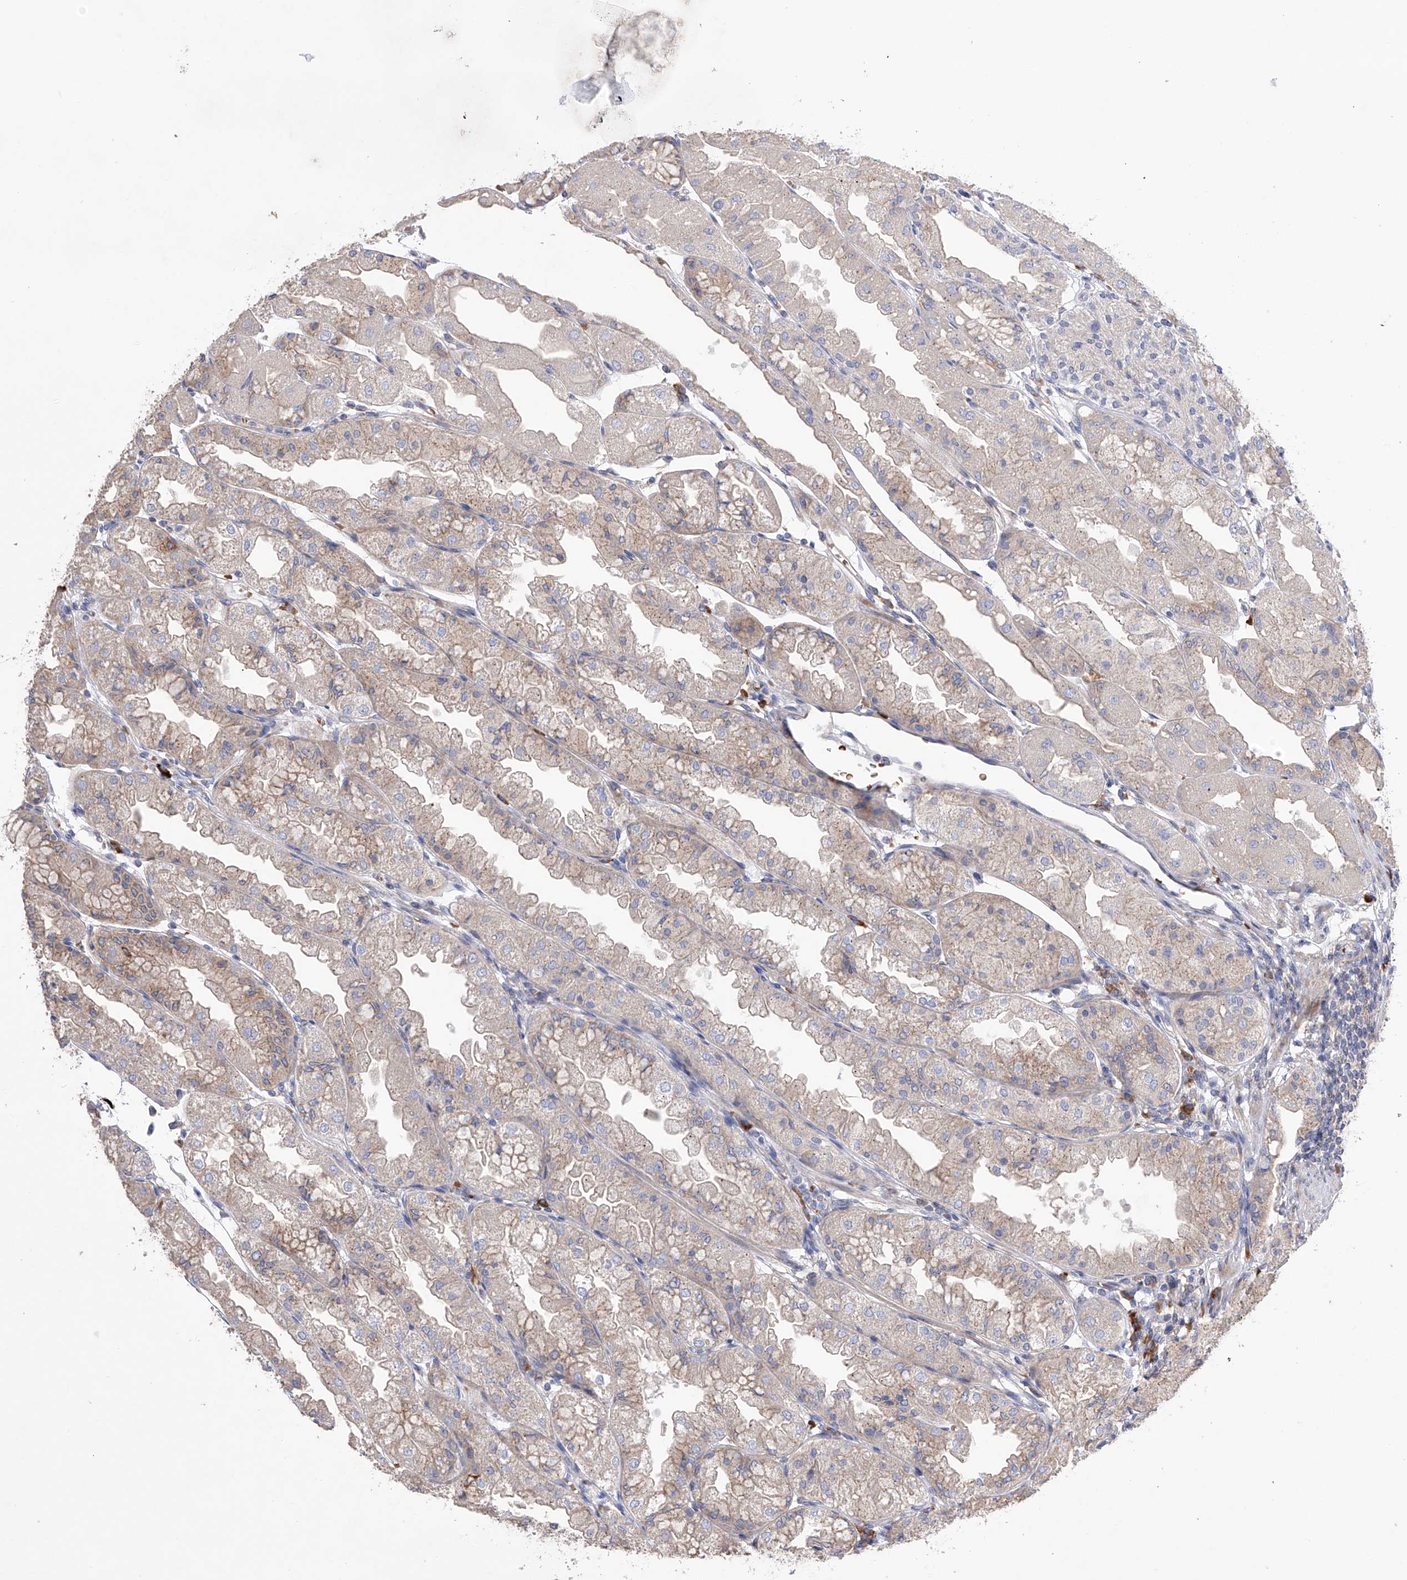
{"staining": {"intensity": "weak", "quantity": "25%-75%", "location": "cytoplasmic/membranous"}, "tissue": "stomach", "cell_type": "Glandular cells", "image_type": "normal", "snomed": [{"axis": "morphology", "description": "Normal tissue, NOS"}, {"axis": "topography", "description": "Stomach, upper"}], "caption": "A histopathology image showing weak cytoplasmic/membranous staining in approximately 25%-75% of glandular cells in benign stomach, as visualized by brown immunohistochemical staining.", "gene": "NFATC4", "patient": {"sex": "male", "age": 47}}